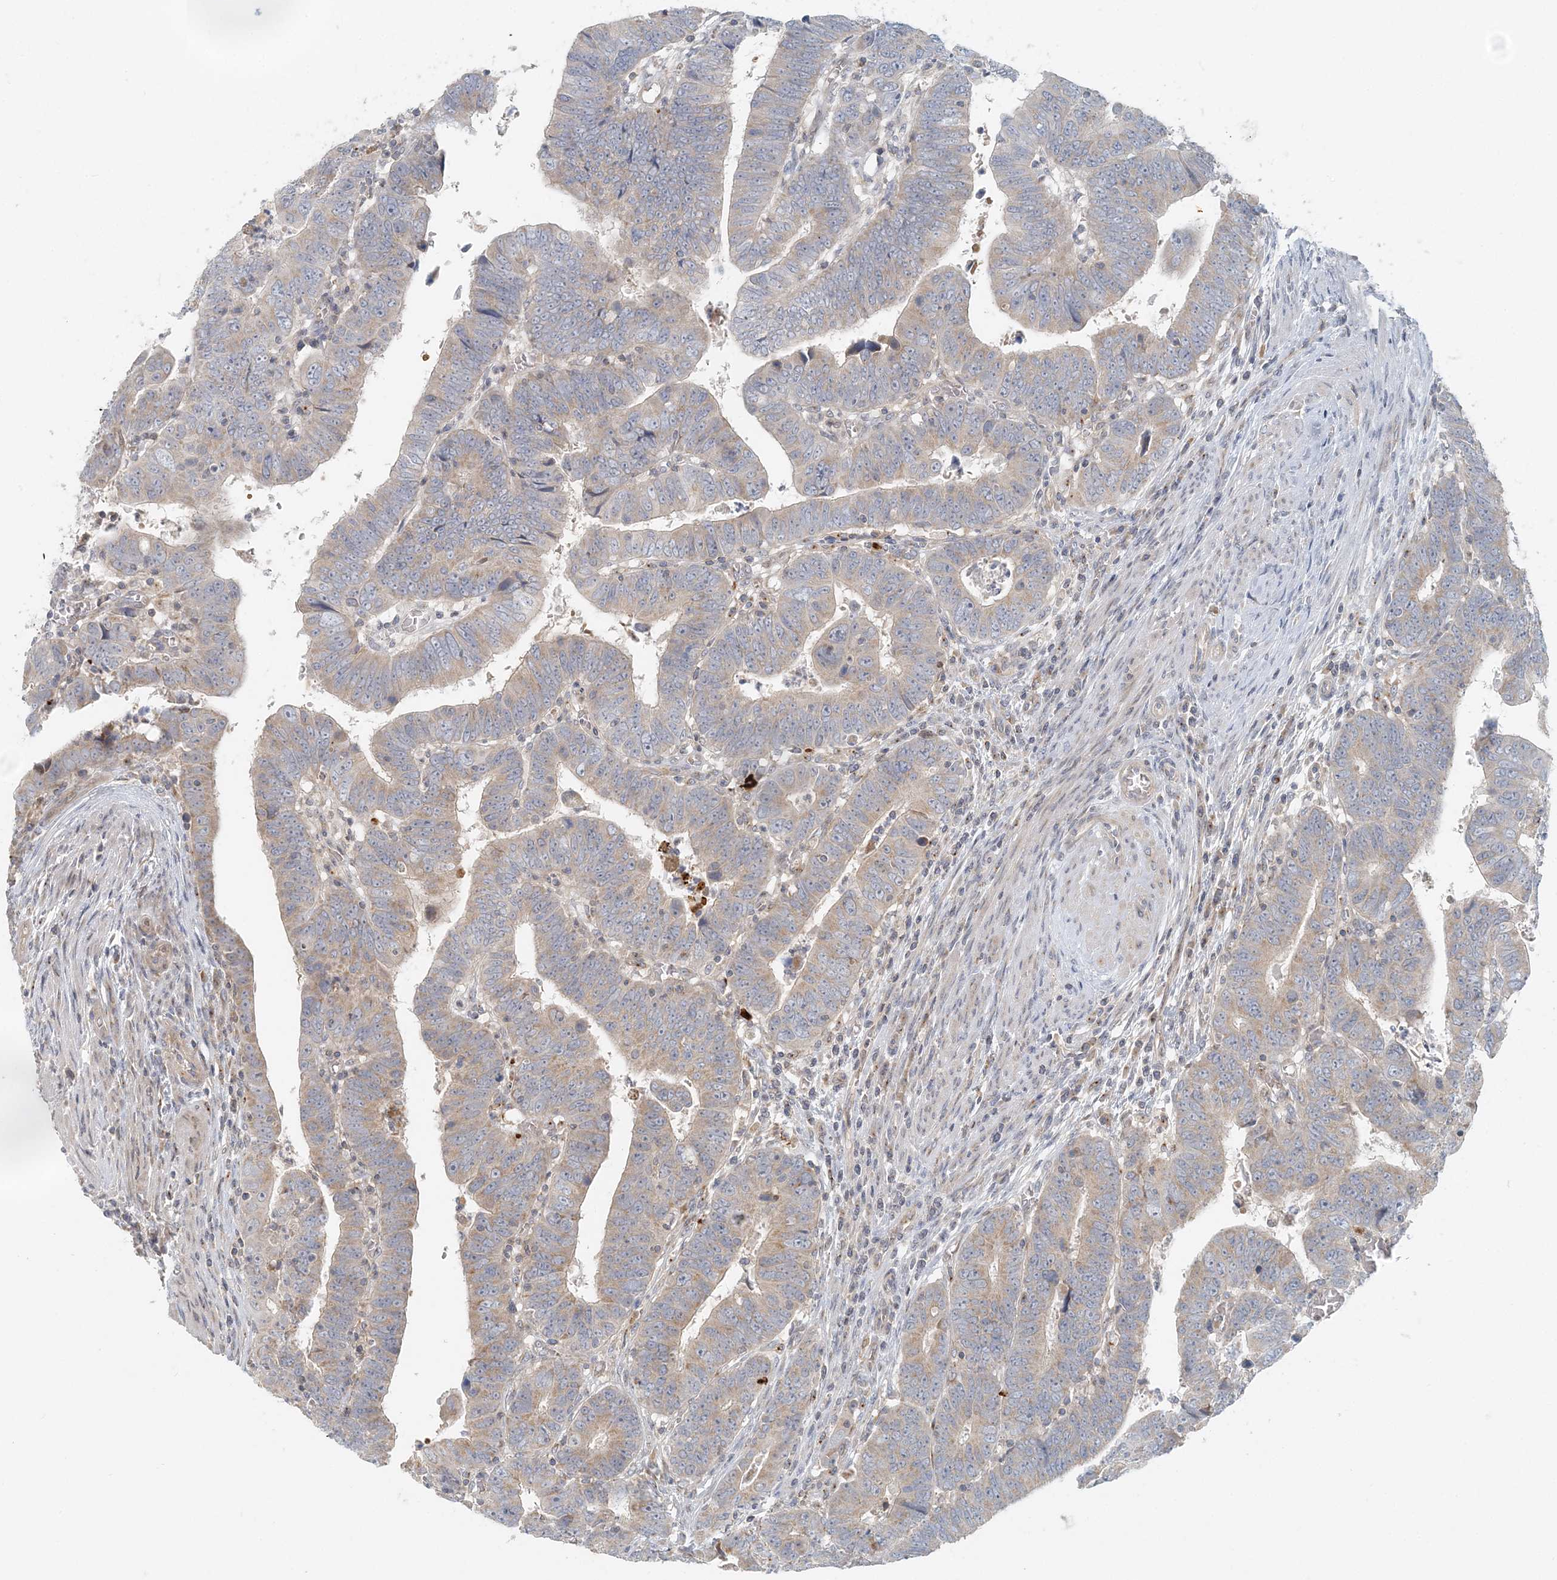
{"staining": {"intensity": "weak", "quantity": "25%-75%", "location": "cytoplasmic/membranous"}, "tissue": "colorectal cancer", "cell_type": "Tumor cells", "image_type": "cancer", "snomed": [{"axis": "morphology", "description": "Normal tissue, NOS"}, {"axis": "morphology", "description": "Adenocarcinoma, NOS"}, {"axis": "topography", "description": "Rectum"}], "caption": "The image displays staining of colorectal adenocarcinoma, revealing weak cytoplasmic/membranous protein positivity (brown color) within tumor cells. The staining was performed using DAB (3,3'-diaminobenzidine) to visualize the protein expression in brown, while the nuclei were stained in blue with hematoxylin (Magnification: 20x).", "gene": "NAA11", "patient": {"sex": "female", "age": 65}}